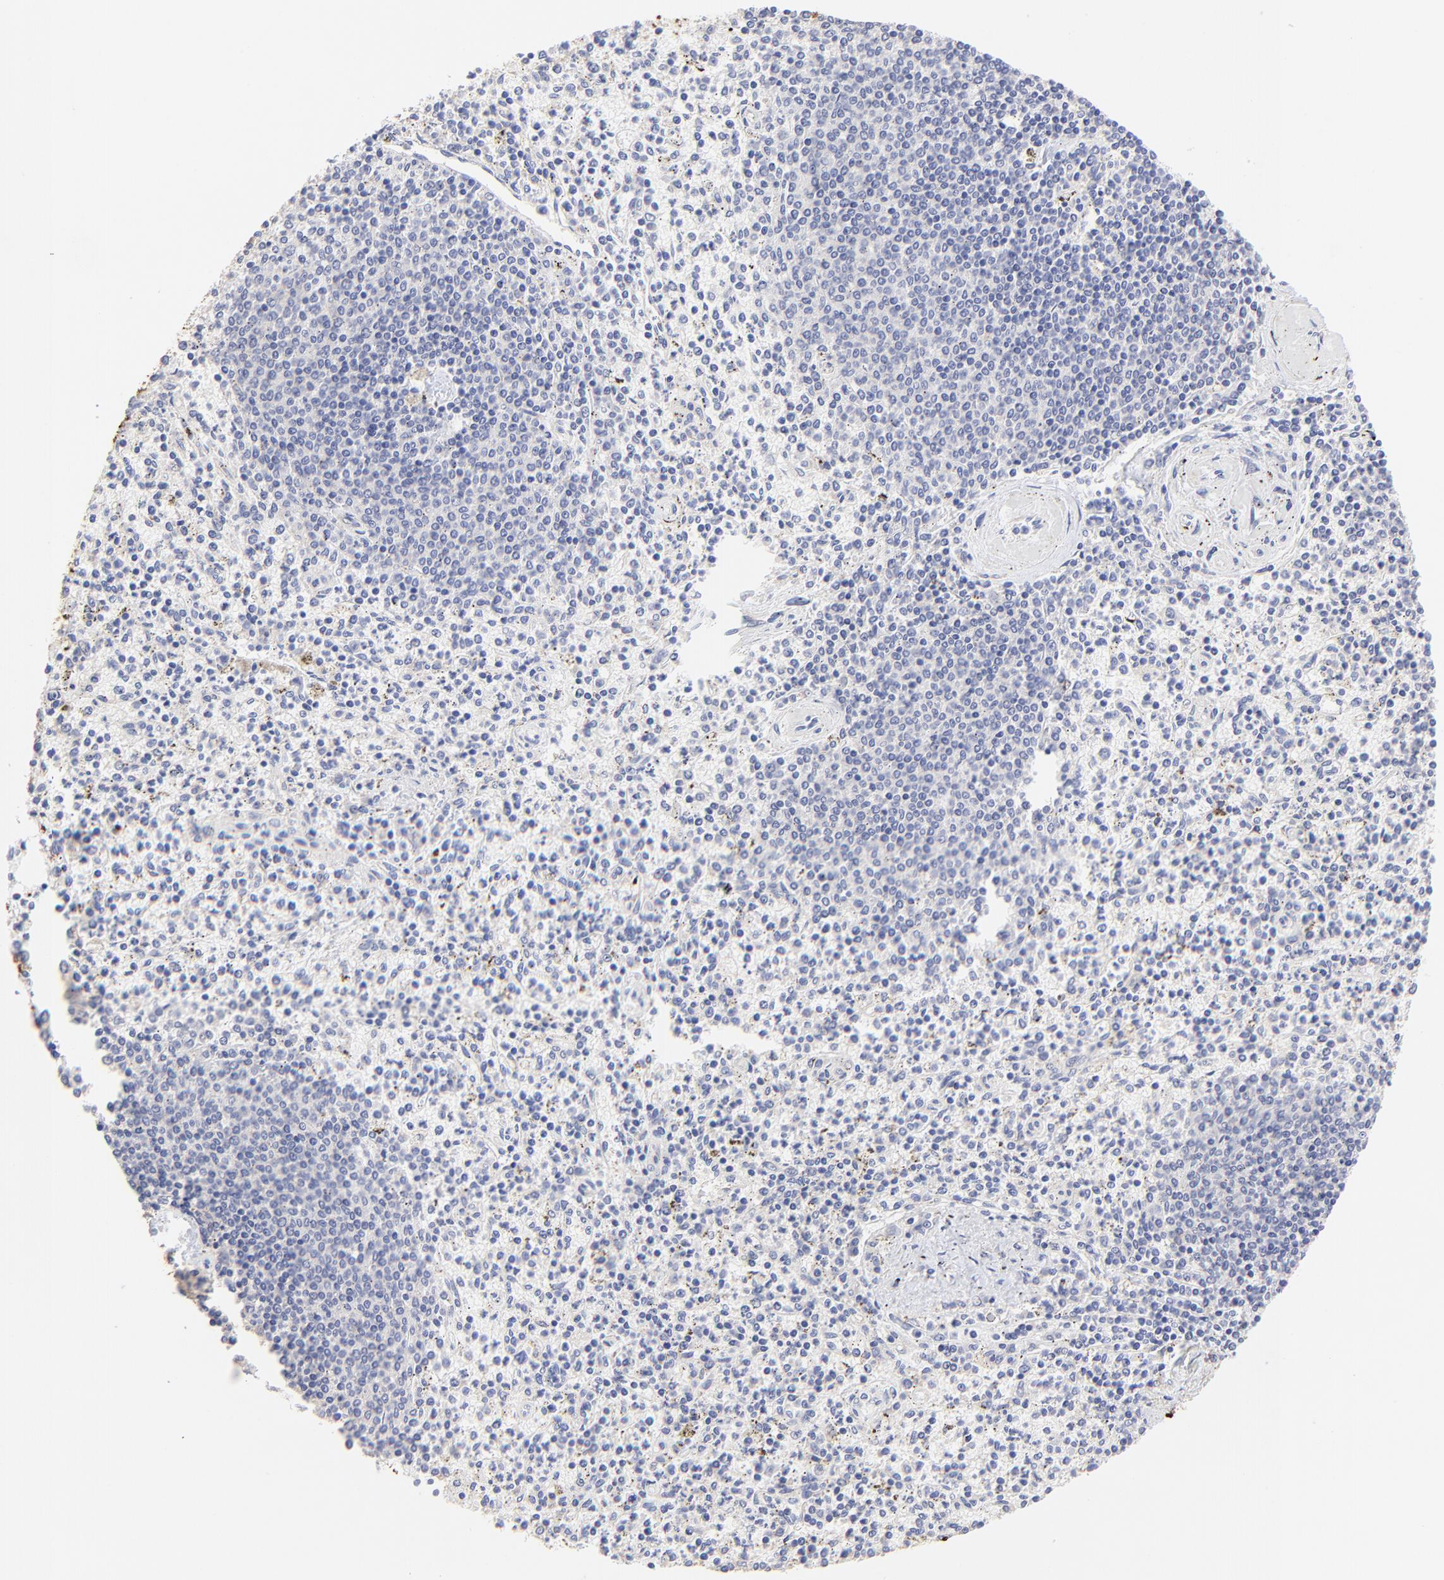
{"staining": {"intensity": "negative", "quantity": "none", "location": "none"}, "tissue": "spleen", "cell_type": "Cells in red pulp", "image_type": "normal", "snomed": [{"axis": "morphology", "description": "Normal tissue, NOS"}, {"axis": "topography", "description": "Spleen"}], "caption": "DAB (3,3'-diaminobenzidine) immunohistochemical staining of normal spleen exhibits no significant expression in cells in red pulp.", "gene": "LHFPL1", "patient": {"sex": "male", "age": 72}}